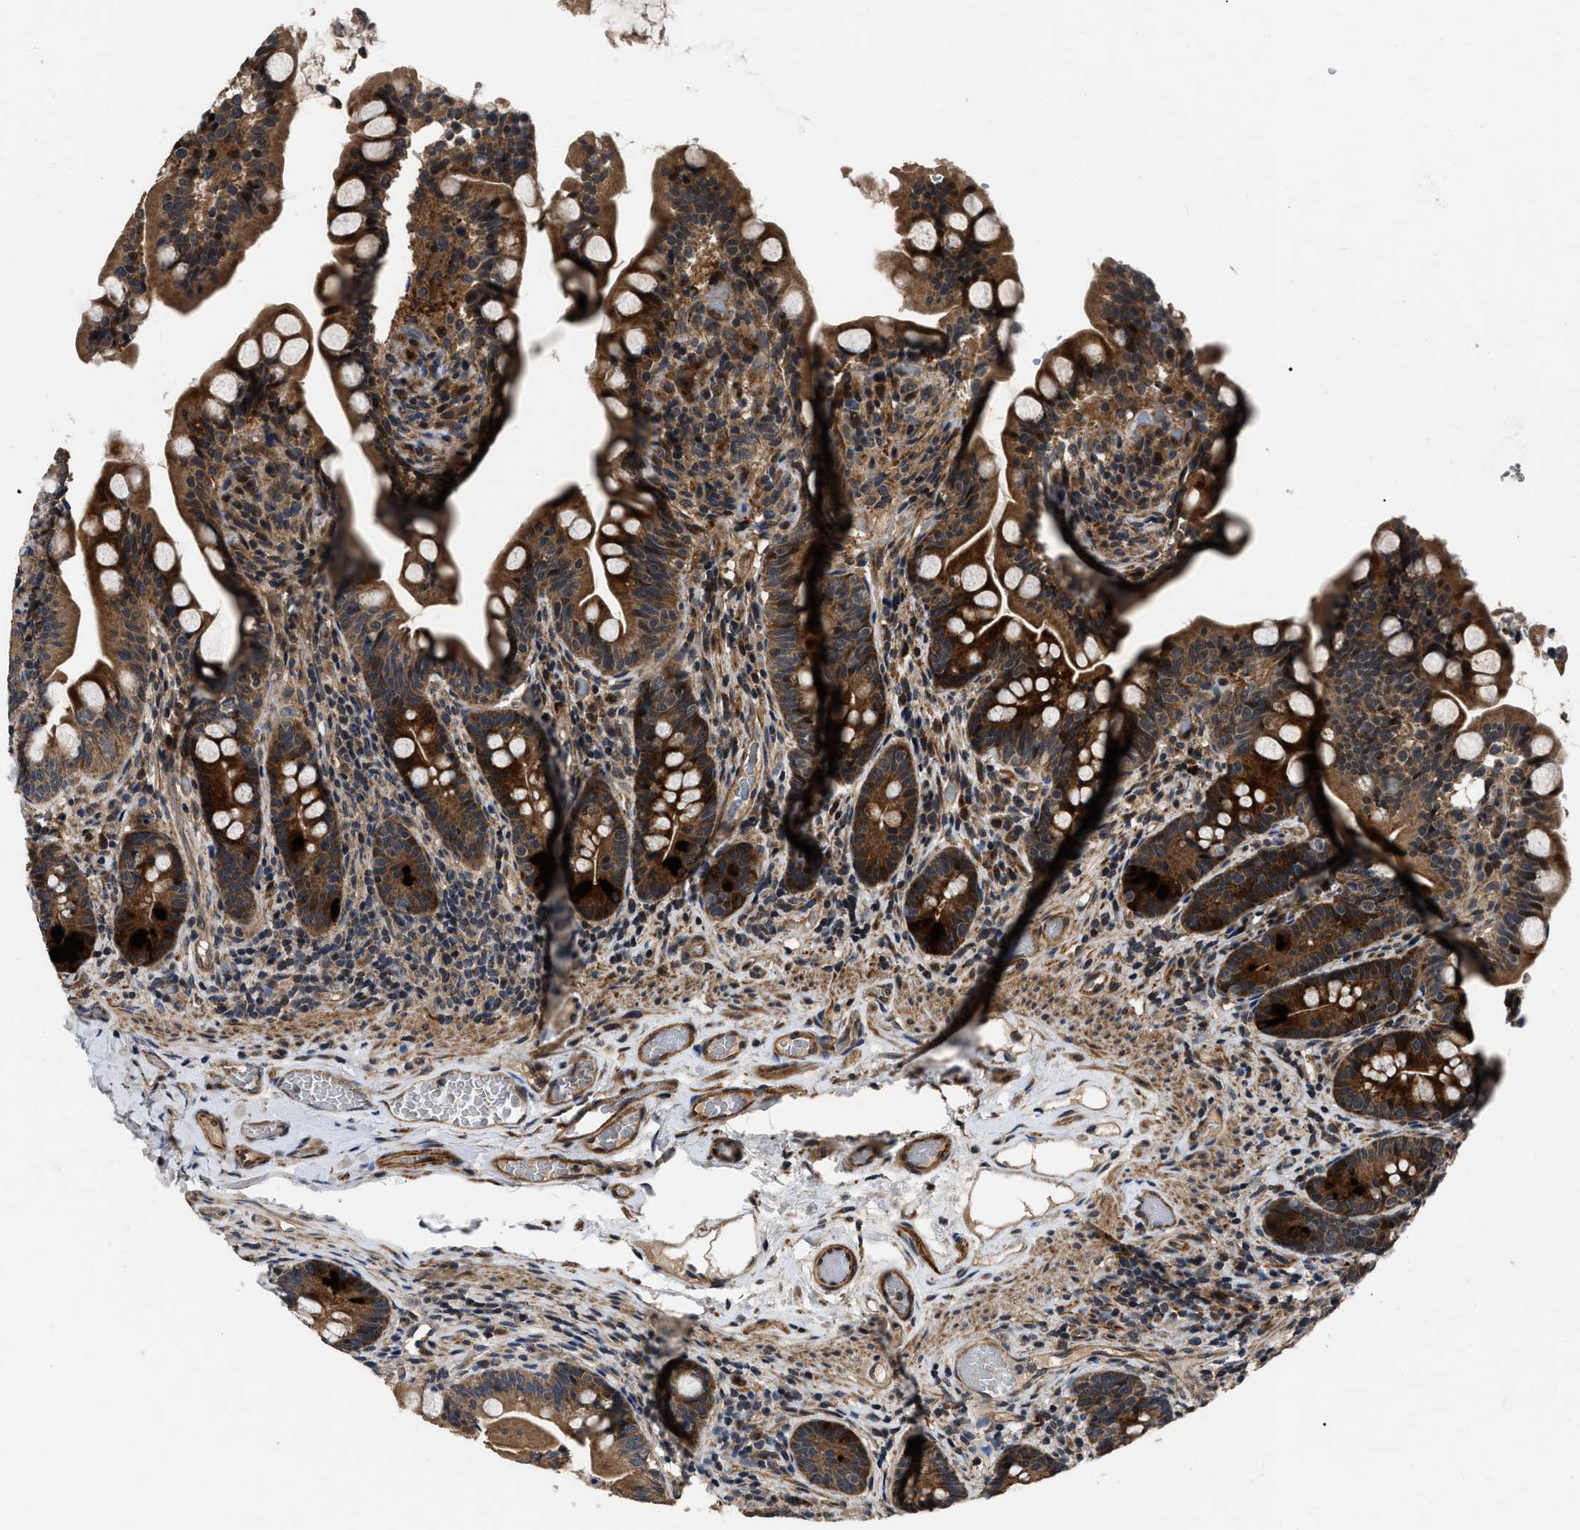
{"staining": {"intensity": "strong", "quantity": ">75%", "location": "cytoplasmic/membranous,nuclear"}, "tissue": "small intestine", "cell_type": "Glandular cells", "image_type": "normal", "snomed": [{"axis": "morphology", "description": "Normal tissue, NOS"}, {"axis": "topography", "description": "Small intestine"}], "caption": "About >75% of glandular cells in normal small intestine demonstrate strong cytoplasmic/membranous,nuclear protein staining as visualized by brown immunohistochemical staining.", "gene": "PPWD1", "patient": {"sex": "female", "age": 56}}